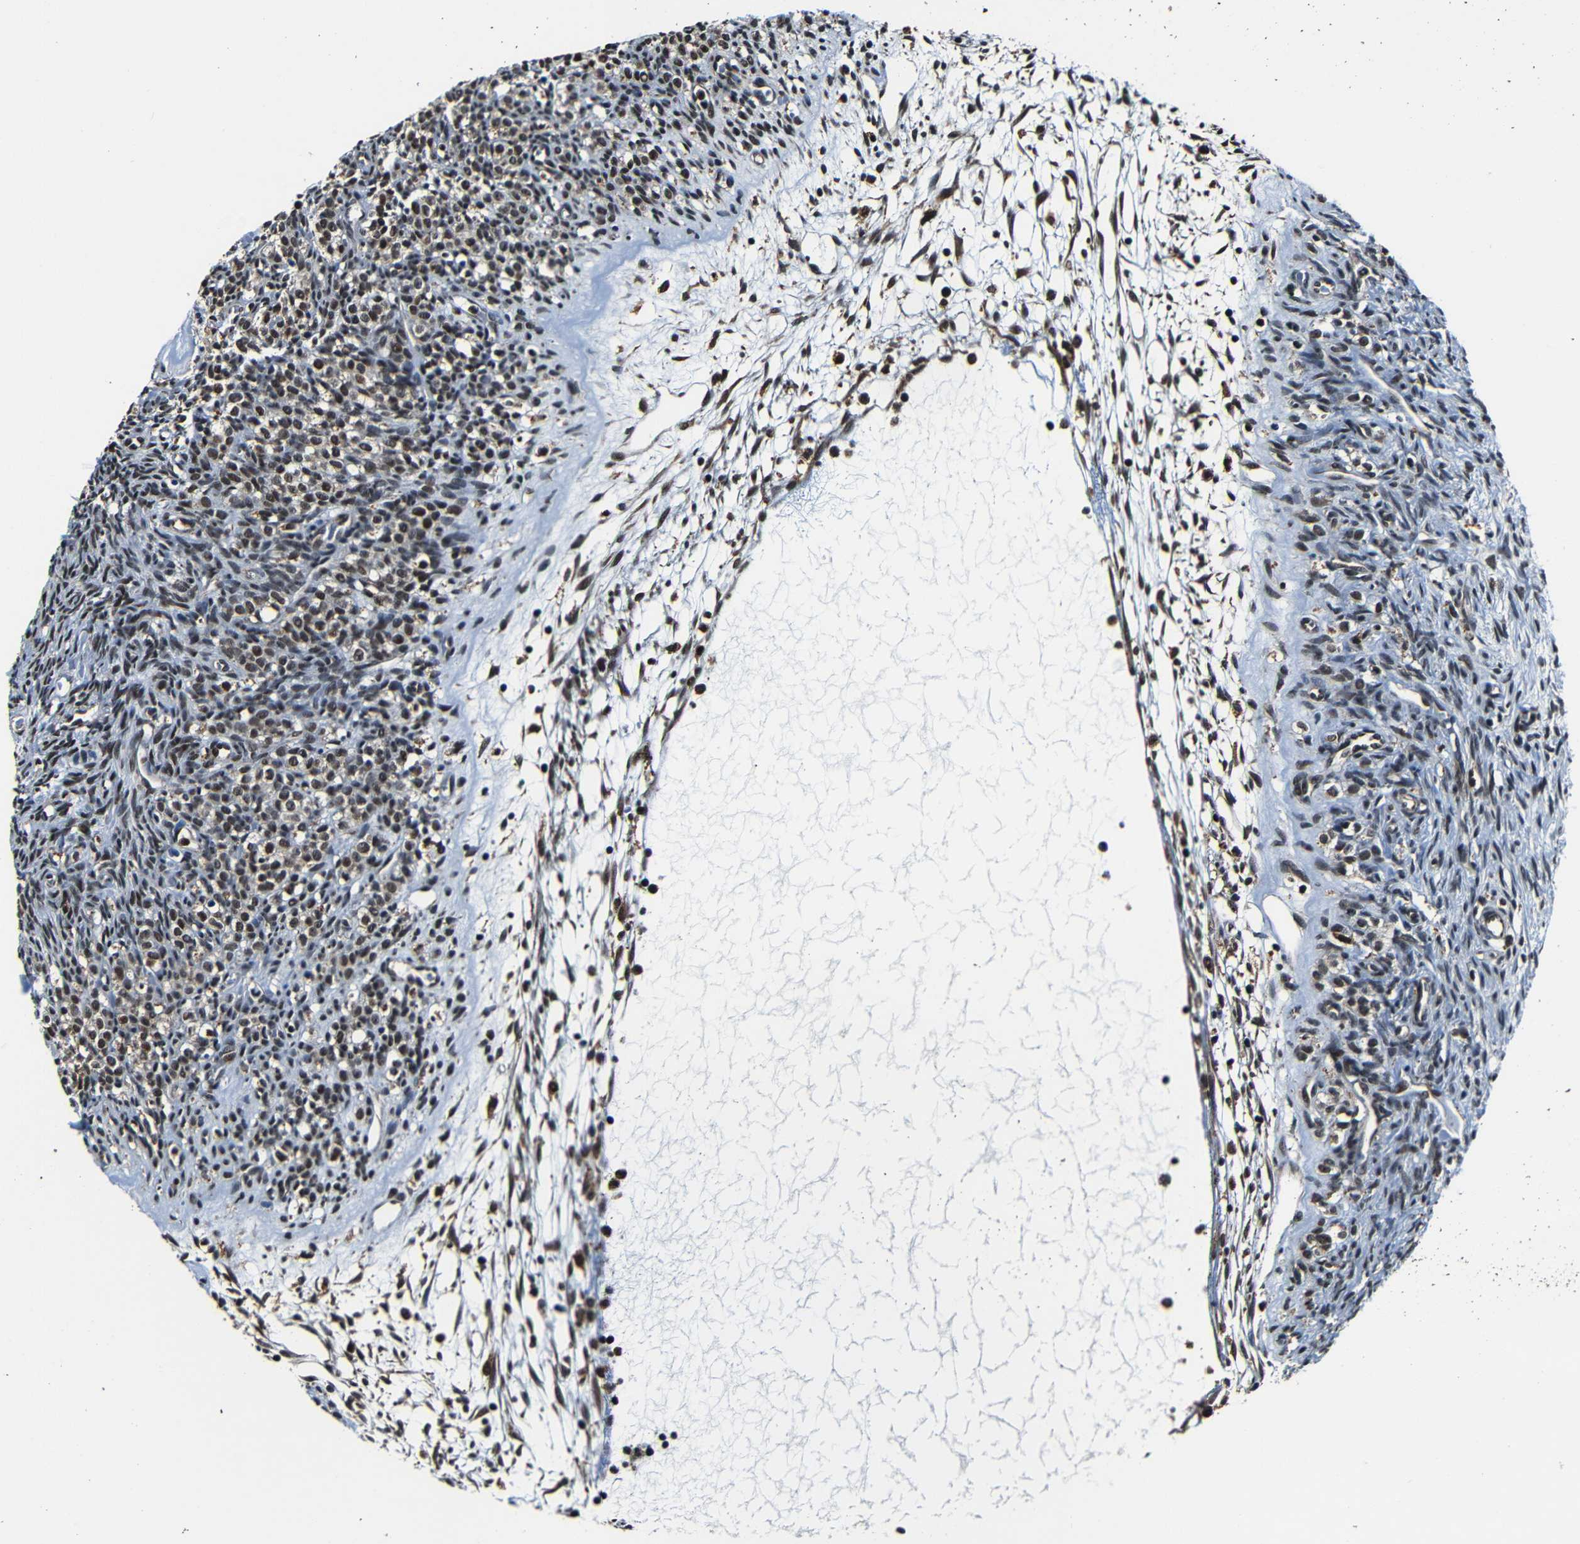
{"staining": {"intensity": "moderate", "quantity": "25%-75%", "location": "nuclear"}, "tissue": "ovary", "cell_type": "Ovarian stroma cells", "image_type": "normal", "snomed": [{"axis": "morphology", "description": "Normal tissue, NOS"}, {"axis": "topography", "description": "Ovary"}], "caption": "IHC staining of benign ovary, which demonstrates medium levels of moderate nuclear staining in about 25%-75% of ovarian stroma cells indicating moderate nuclear protein staining. The staining was performed using DAB (brown) for protein detection and nuclei were counterstained in hematoxylin (blue).", "gene": "NCBP3", "patient": {"sex": "female", "age": 33}}